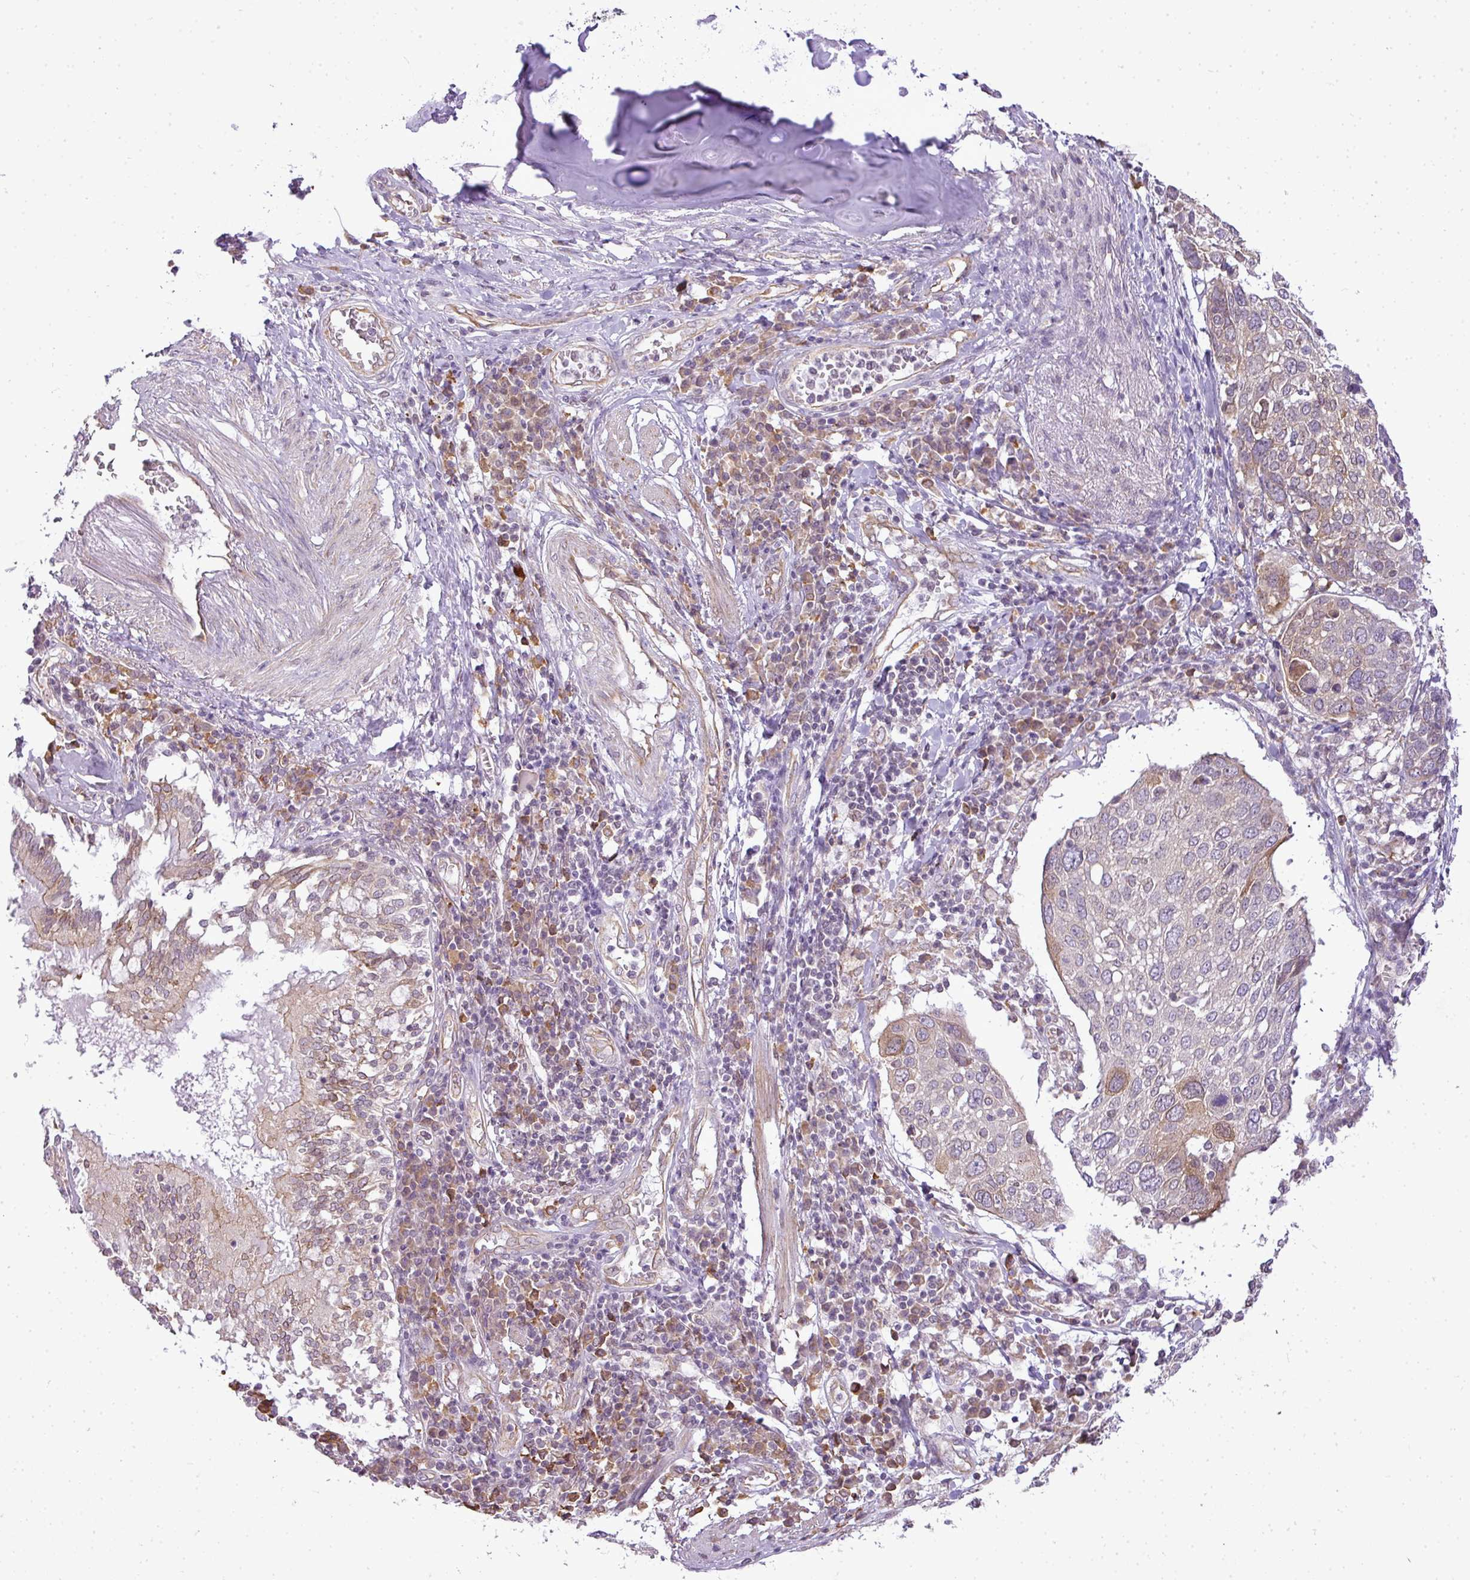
{"staining": {"intensity": "weak", "quantity": "<25%", "location": "cytoplasmic/membranous,nuclear"}, "tissue": "lung cancer", "cell_type": "Tumor cells", "image_type": "cancer", "snomed": [{"axis": "morphology", "description": "Squamous cell carcinoma, NOS"}, {"axis": "topography", "description": "Lung"}], "caption": "Immunohistochemical staining of squamous cell carcinoma (lung) exhibits no significant staining in tumor cells.", "gene": "COX18", "patient": {"sex": "male", "age": 65}}